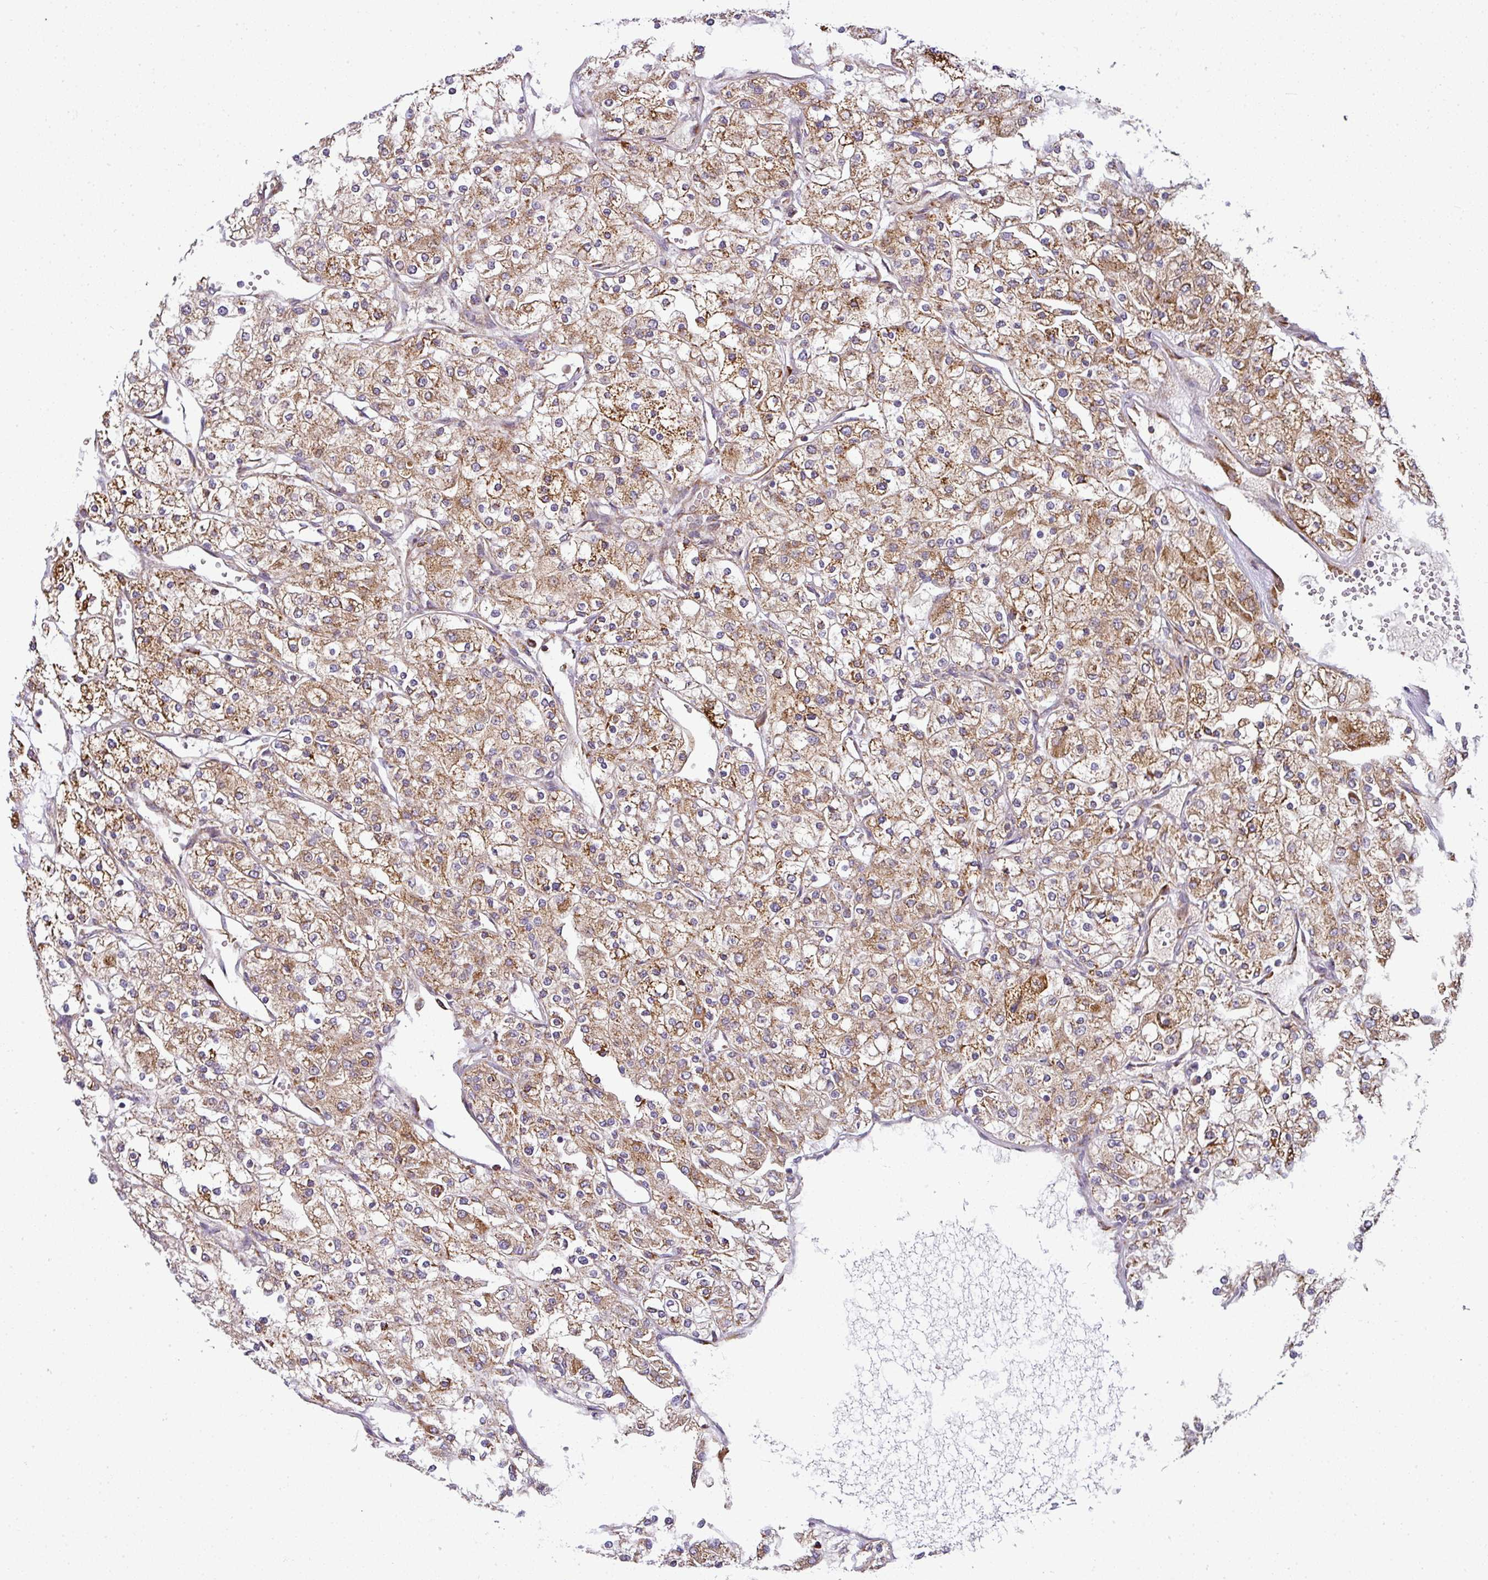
{"staining": {"intensity": "moderate", "quantity": ">75%", "location": "cytoplasmic/membranous"}, "tissue": "renal cancer", "cell_type": "Tumor cells", "image_type": "cancer", "snomed": [{"axis": "morphology", "description": "Adenocarcinoma, NOS"}, {"axis": "topography", "description": "Kidney"}], "caption": "Human renal cancer stained with a protein marker reveals moderate staining in tumor cells.", "gene": "PRELID3B", "patient": {"sex": "male", "age": 80}}